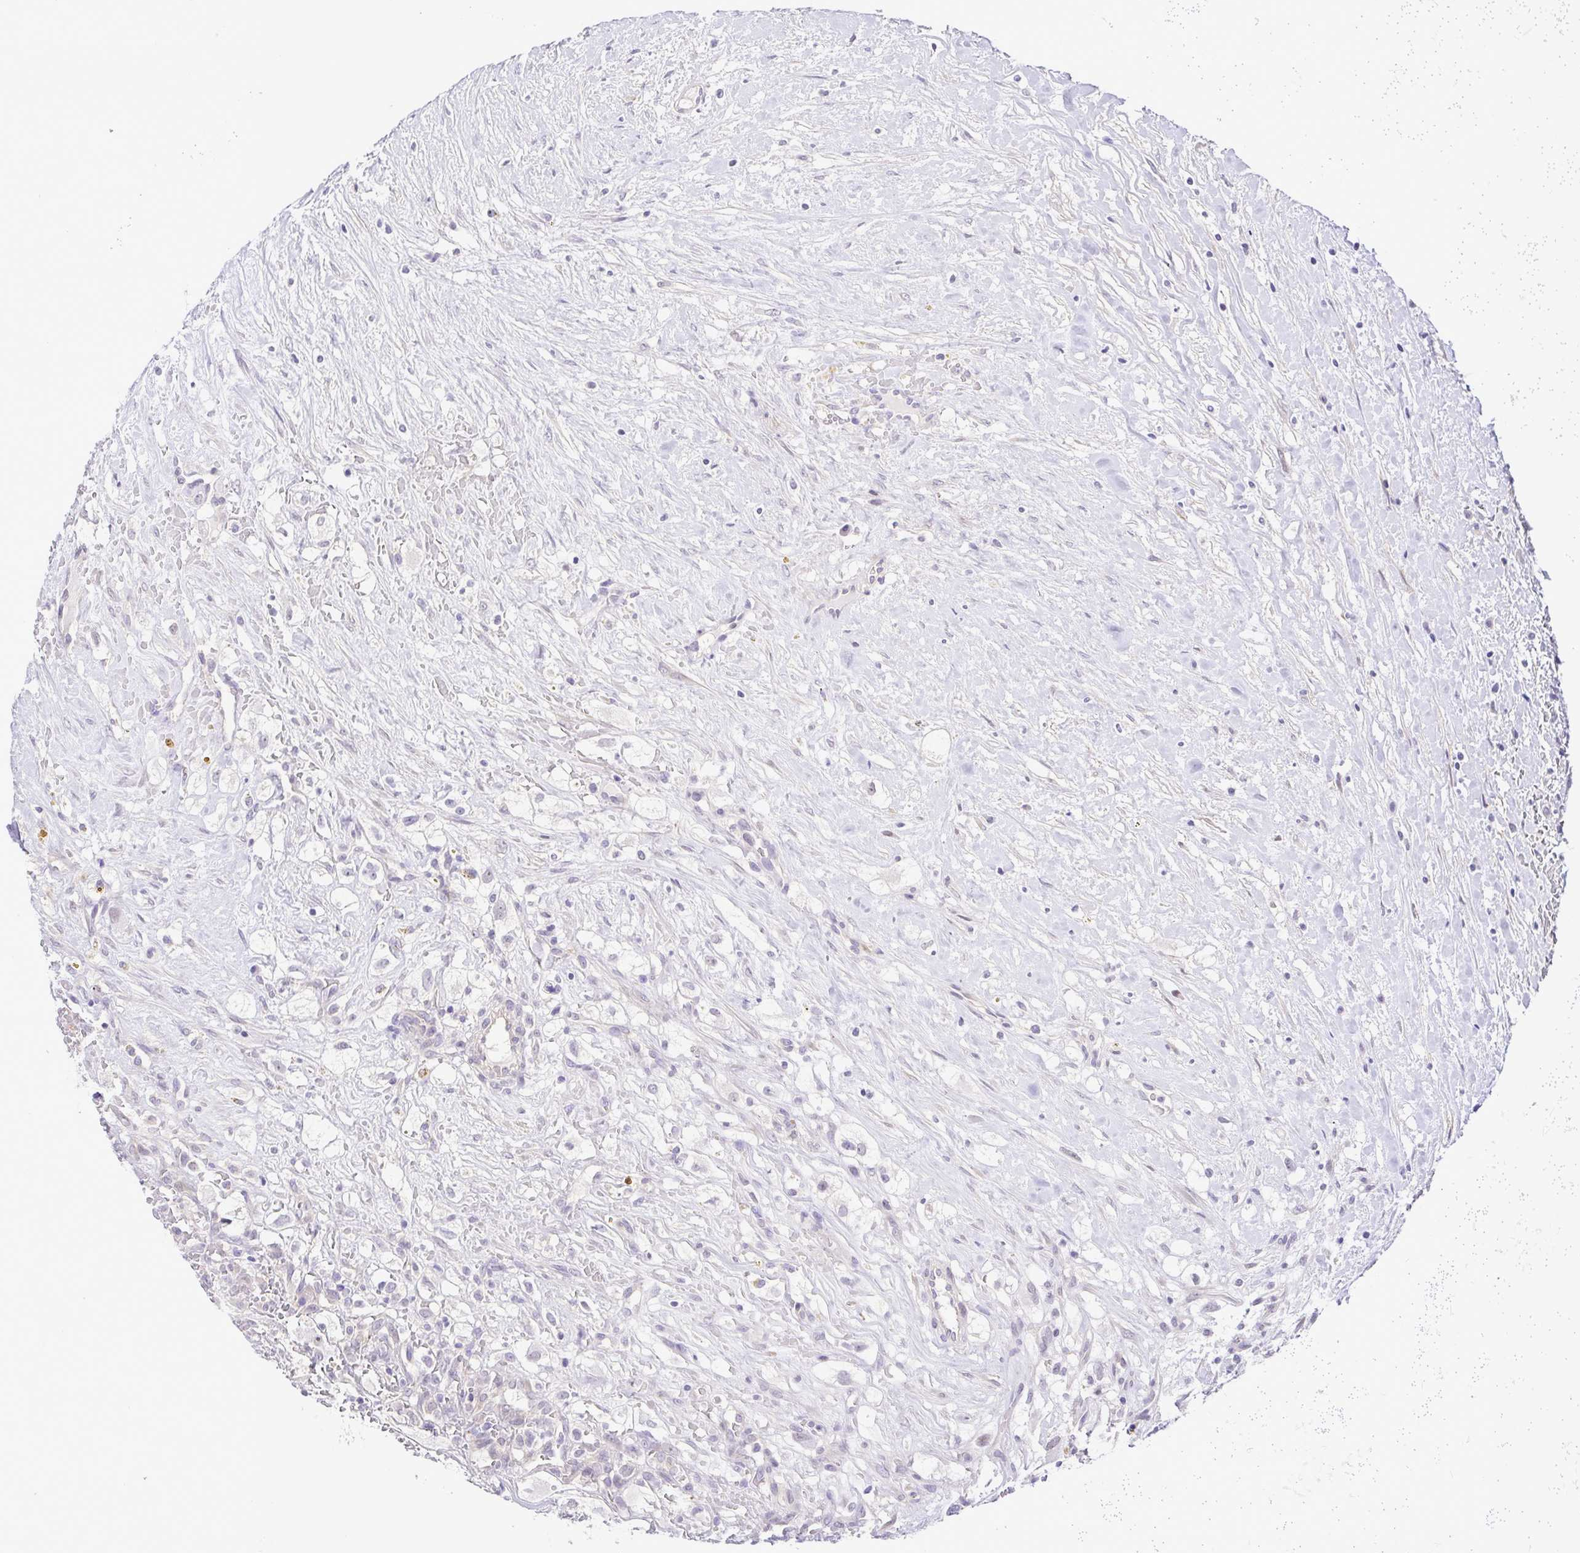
{"staining": {"intensity": "negative", "quantity": "none", "location": "none"}, "tissue": "renal cancer", "cell_type": "Tumor cells", "image_type": "cancer", "snomed": [{"axis": "morphology", "description": "Adenocarcinoma, NOS"}, {"axis": "topography", "description": "Kidney"}], "caption": "DAB immunohistochemical staining of renal cancer (adenocarcinoma) displays no significant expression in tumor cells.", "gene": "DCLK2", "patient": {"sex": "male", "age": 59}}